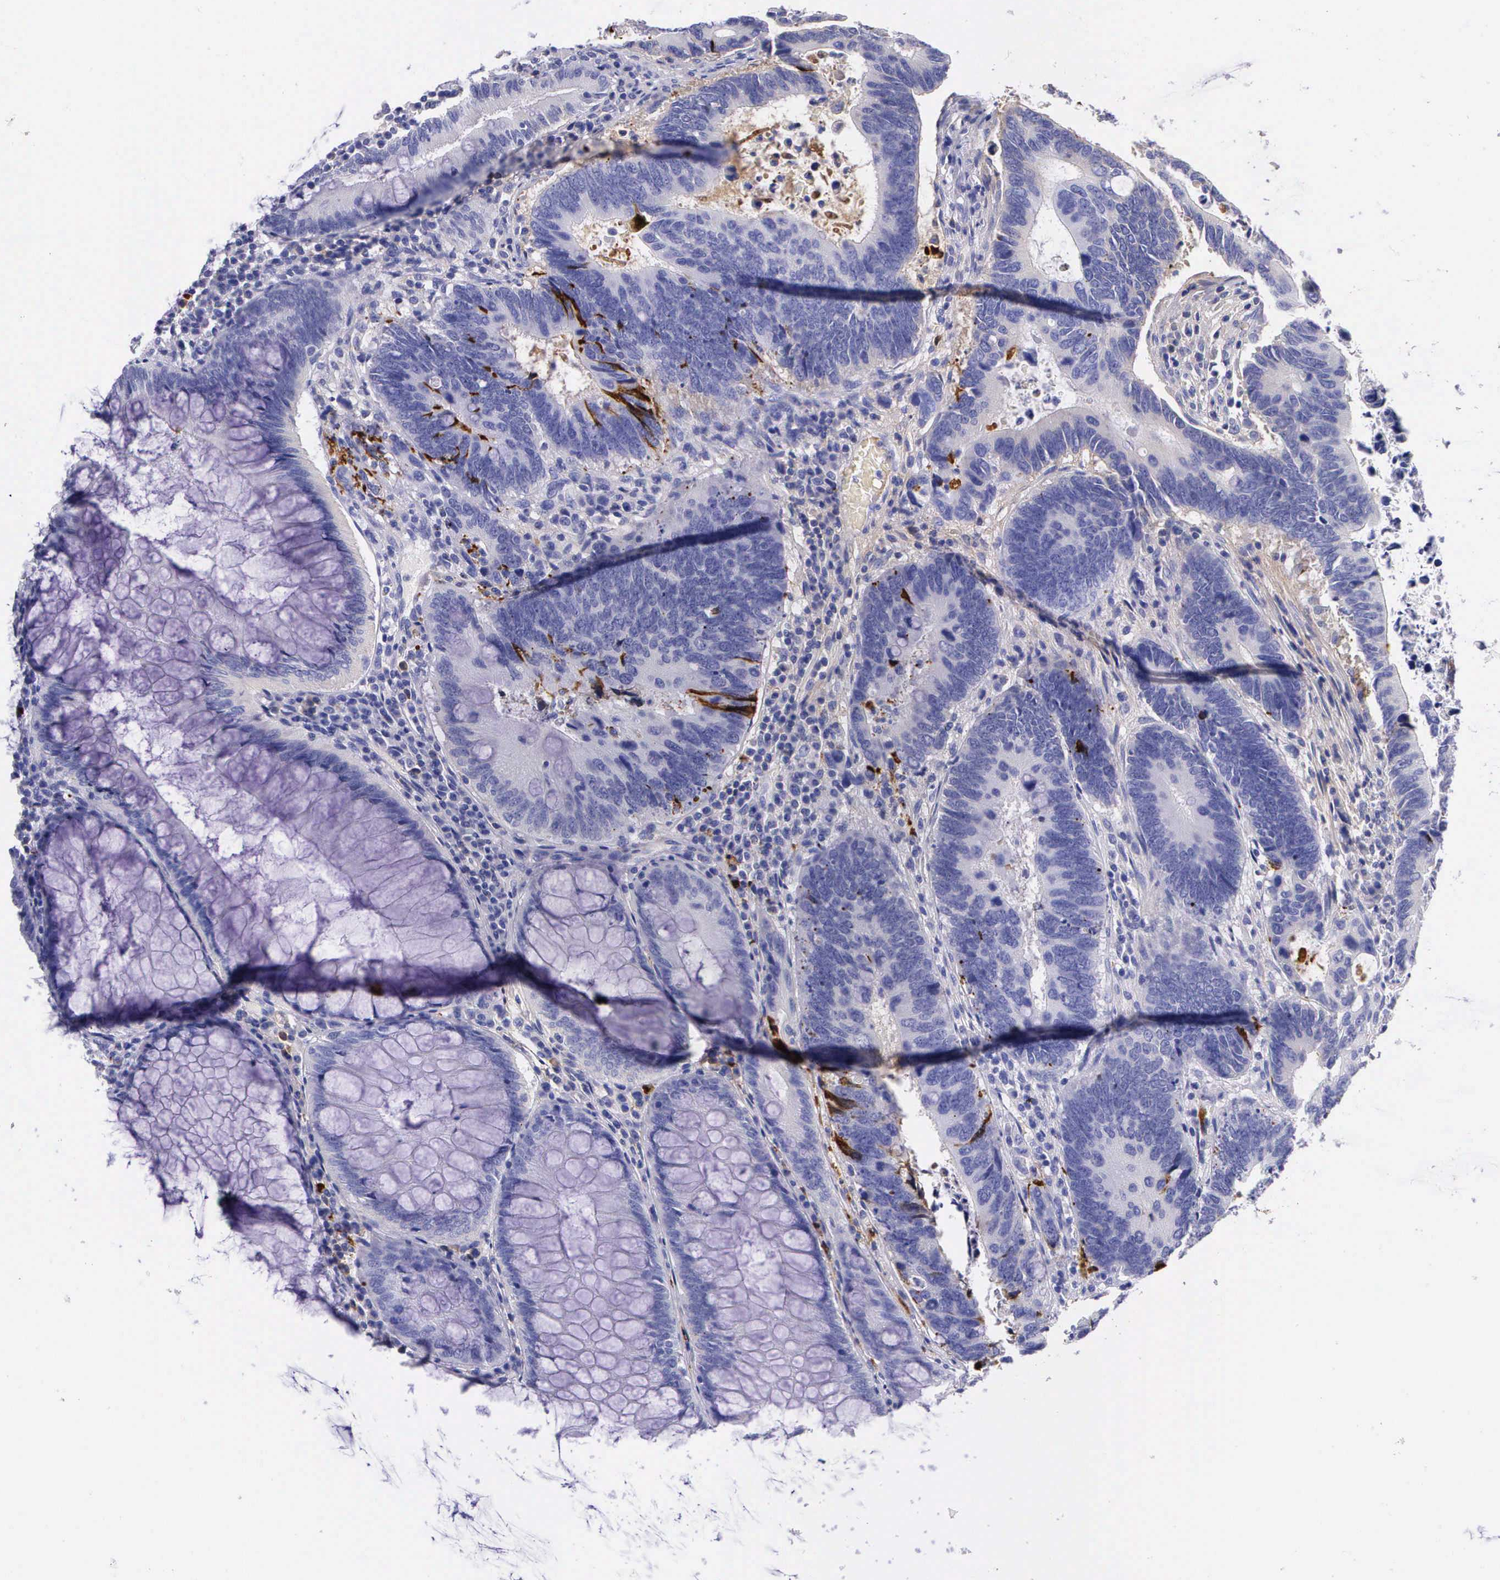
{"staining": {"intensity": "negative", "quantity": "none", "location": "none"}, "tissue": "colorectal cancer", "cell_type": "Tumor cells", "image_type": "cancer", "snomed": [{"axis": "morphology", "description": "Adenocarcinoma, NOS"}, {"axis": "topography", "description": "Colon"}], "caption": "A high-resolution histopathology image shows IHC staining of adenocarcinoma (colorectal), which demonstrates no significant expression in tumor cells.", "gene": "PLG", "patient": {"sex": "male", "age": 49}}